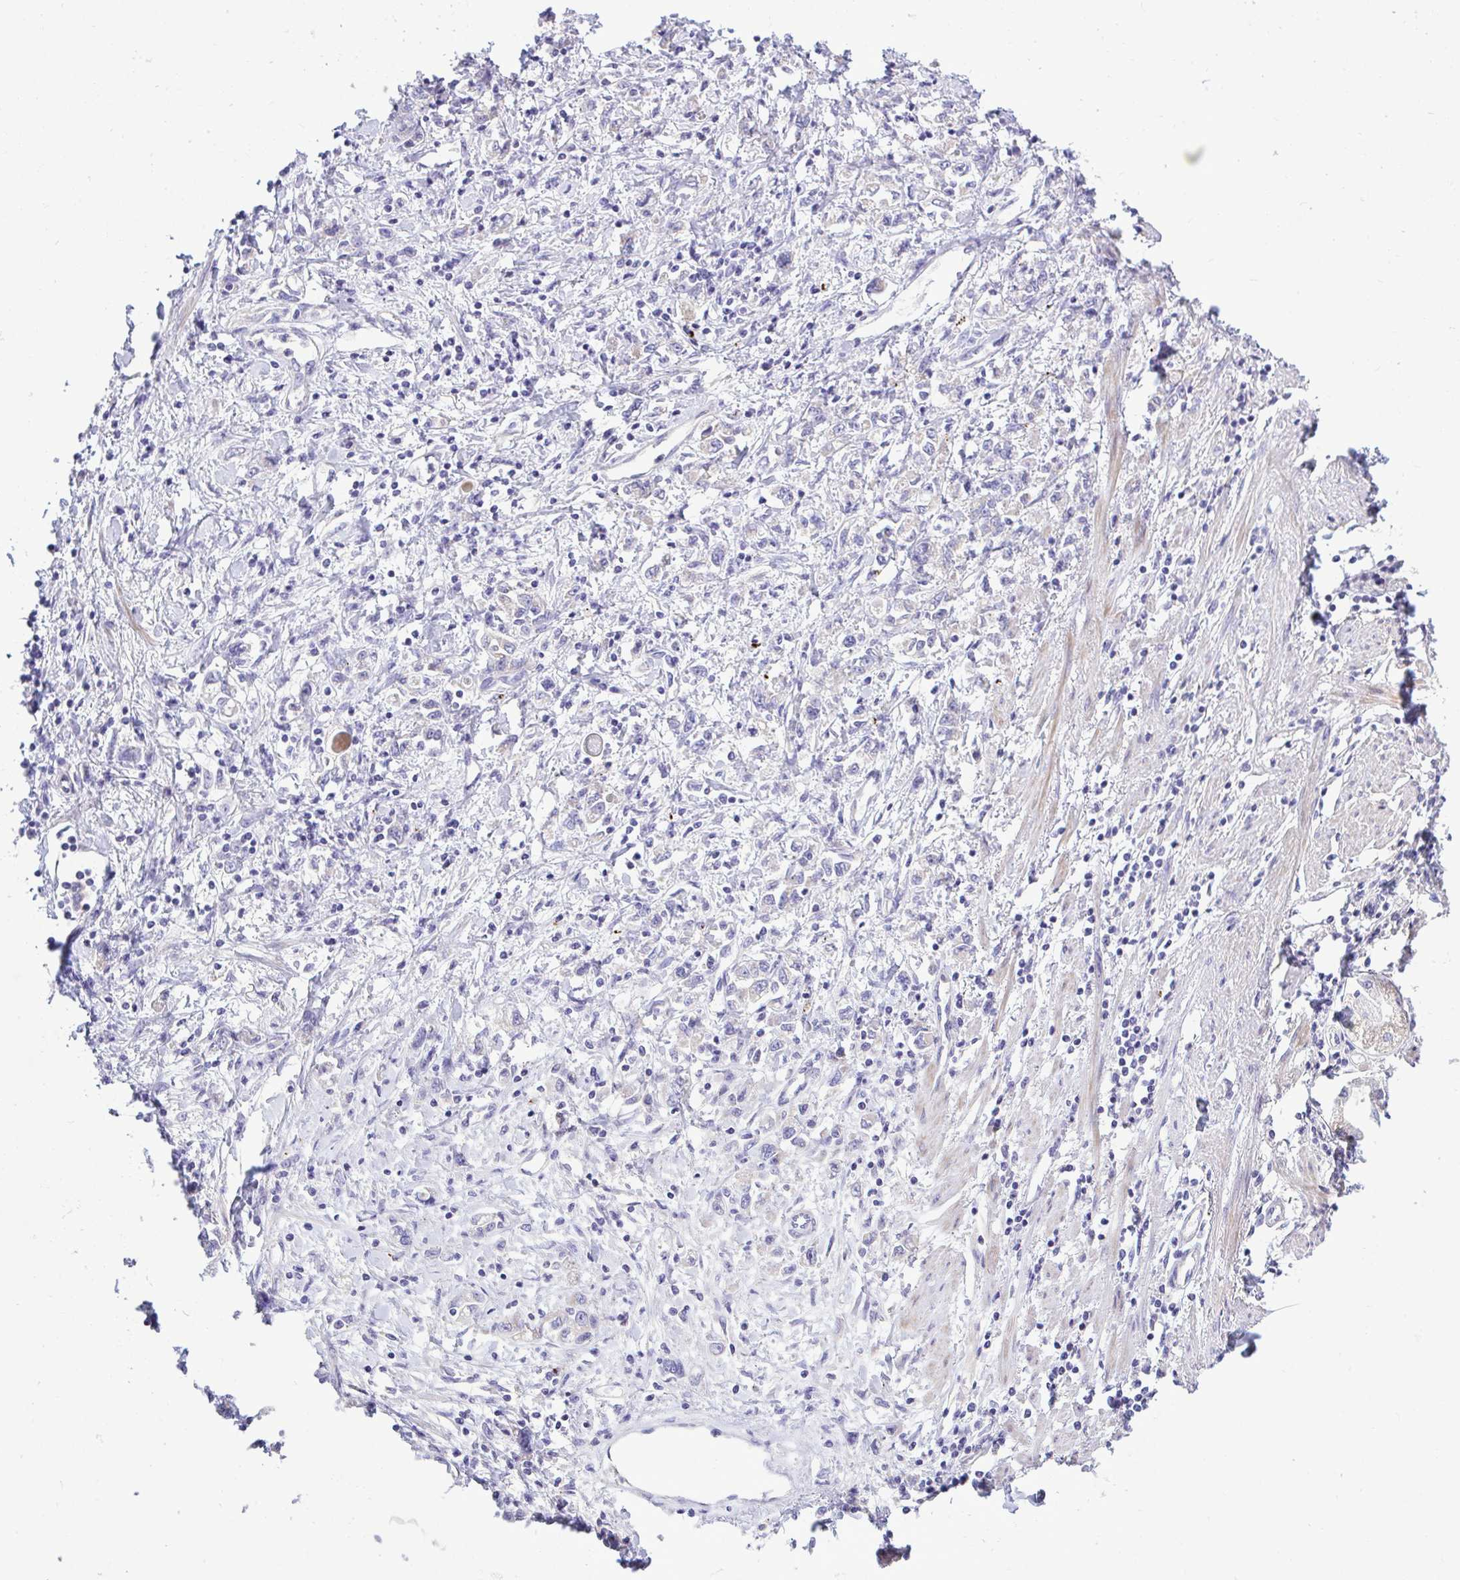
{"staining": {"intensity": "negative", "quantity": "none", "location": "none"}, "tissue": "stomach cancer", "cell_type": "Tumor cells", "image_type": "cancer", "snomed": [{"axis": "morphology", "description": "Adenocarcinoma, NOS"}, {"axis": "topography", "description": "Stomach"}], "caption": "The image displays no significant expression in tumor cells of stomach cancer.", "gene": "MRPS16", "patient": {"sex": "female", "age": 76}}